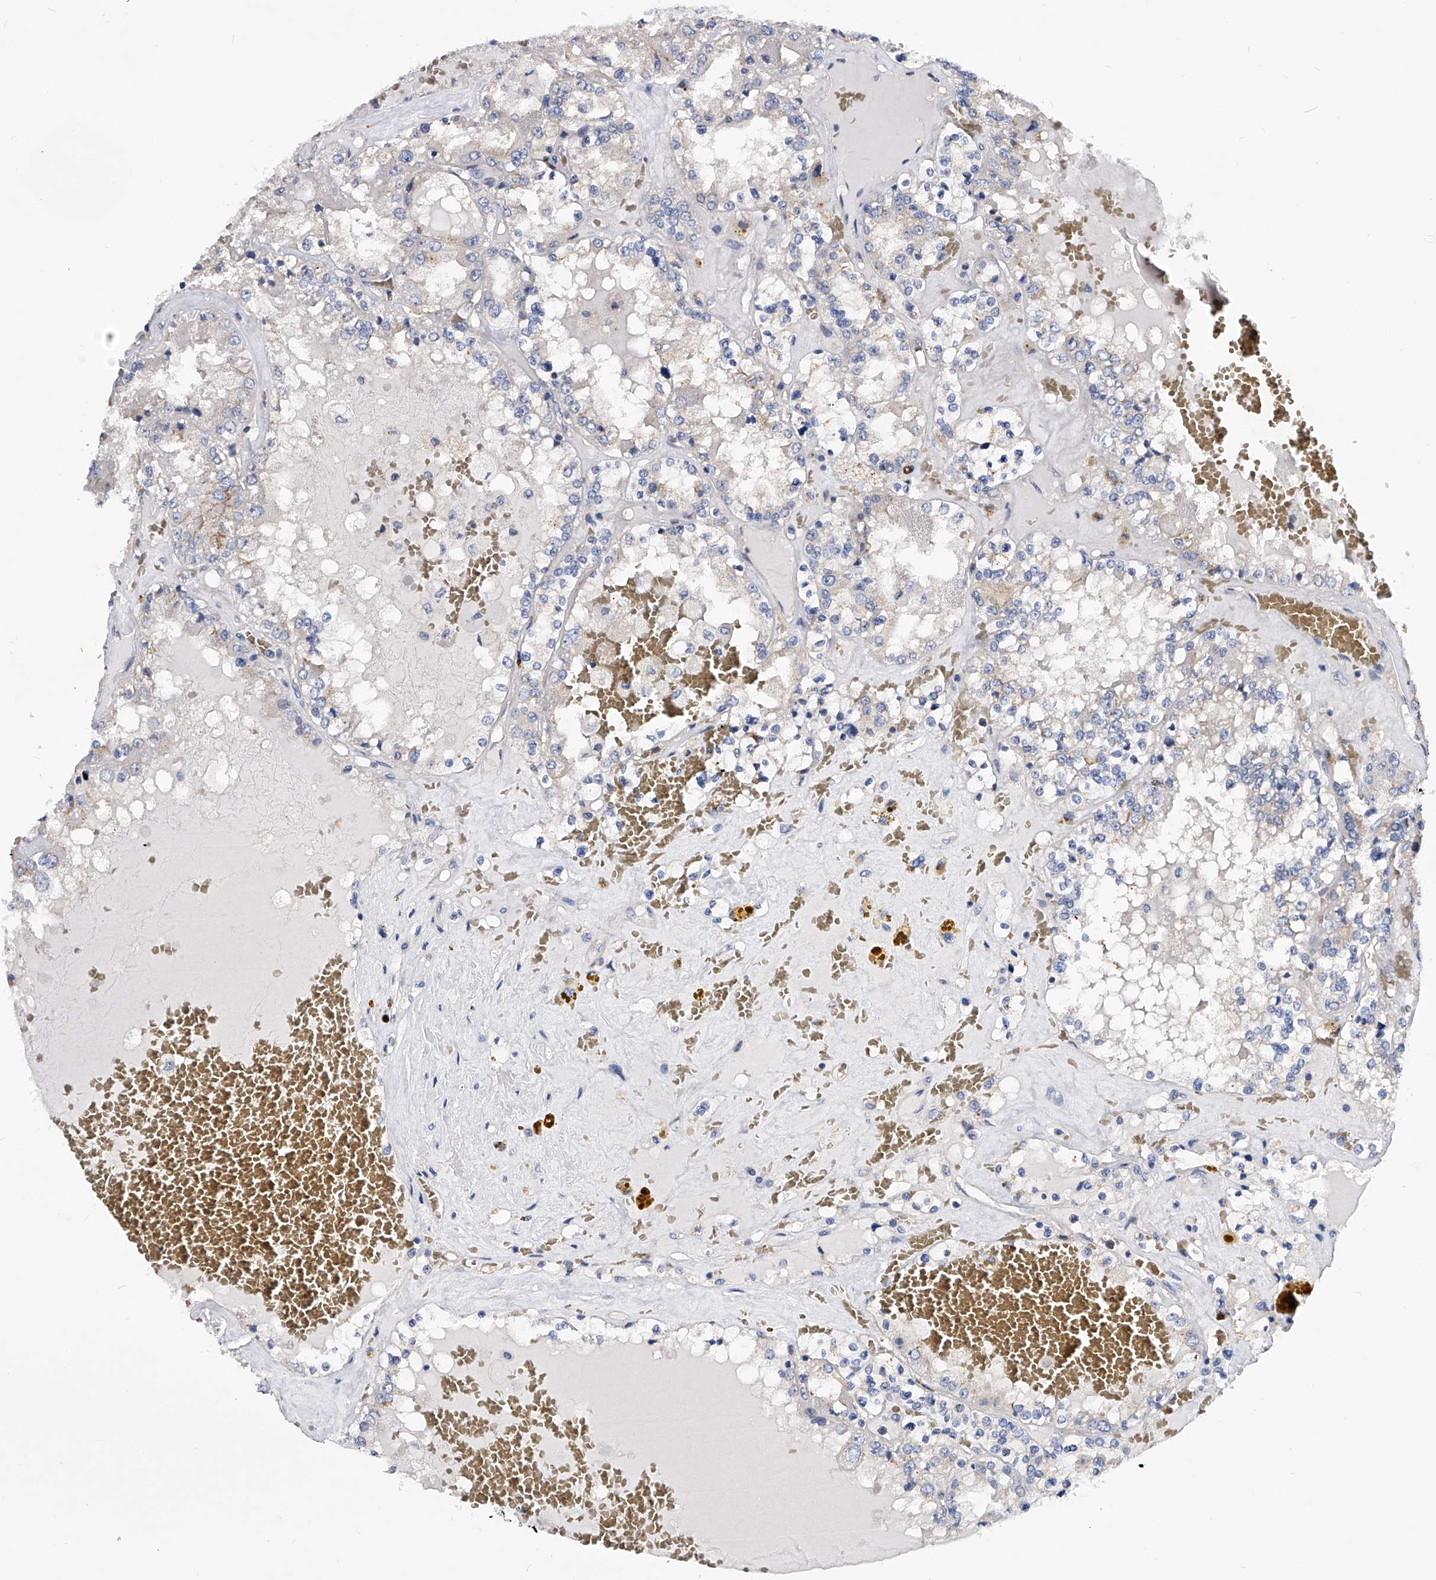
{"staining": {"intensity": "negative", "quantity": "none", "location": "none"}, "tissue": "renal cancer", "cell_type": "Tumor cells", "image_type": "cancer", "snomed": [{"axis": "morphology", "description": "Adenocarcinoma, NOS"}, {"axis": "topography", "description": "Kidney"}], "caption": "Image shows no protein staining in tumor cells of renal adenocarcinoma tissue.", "gene": "PPP5C", "patient": {"sex": "female", "age": 56}}